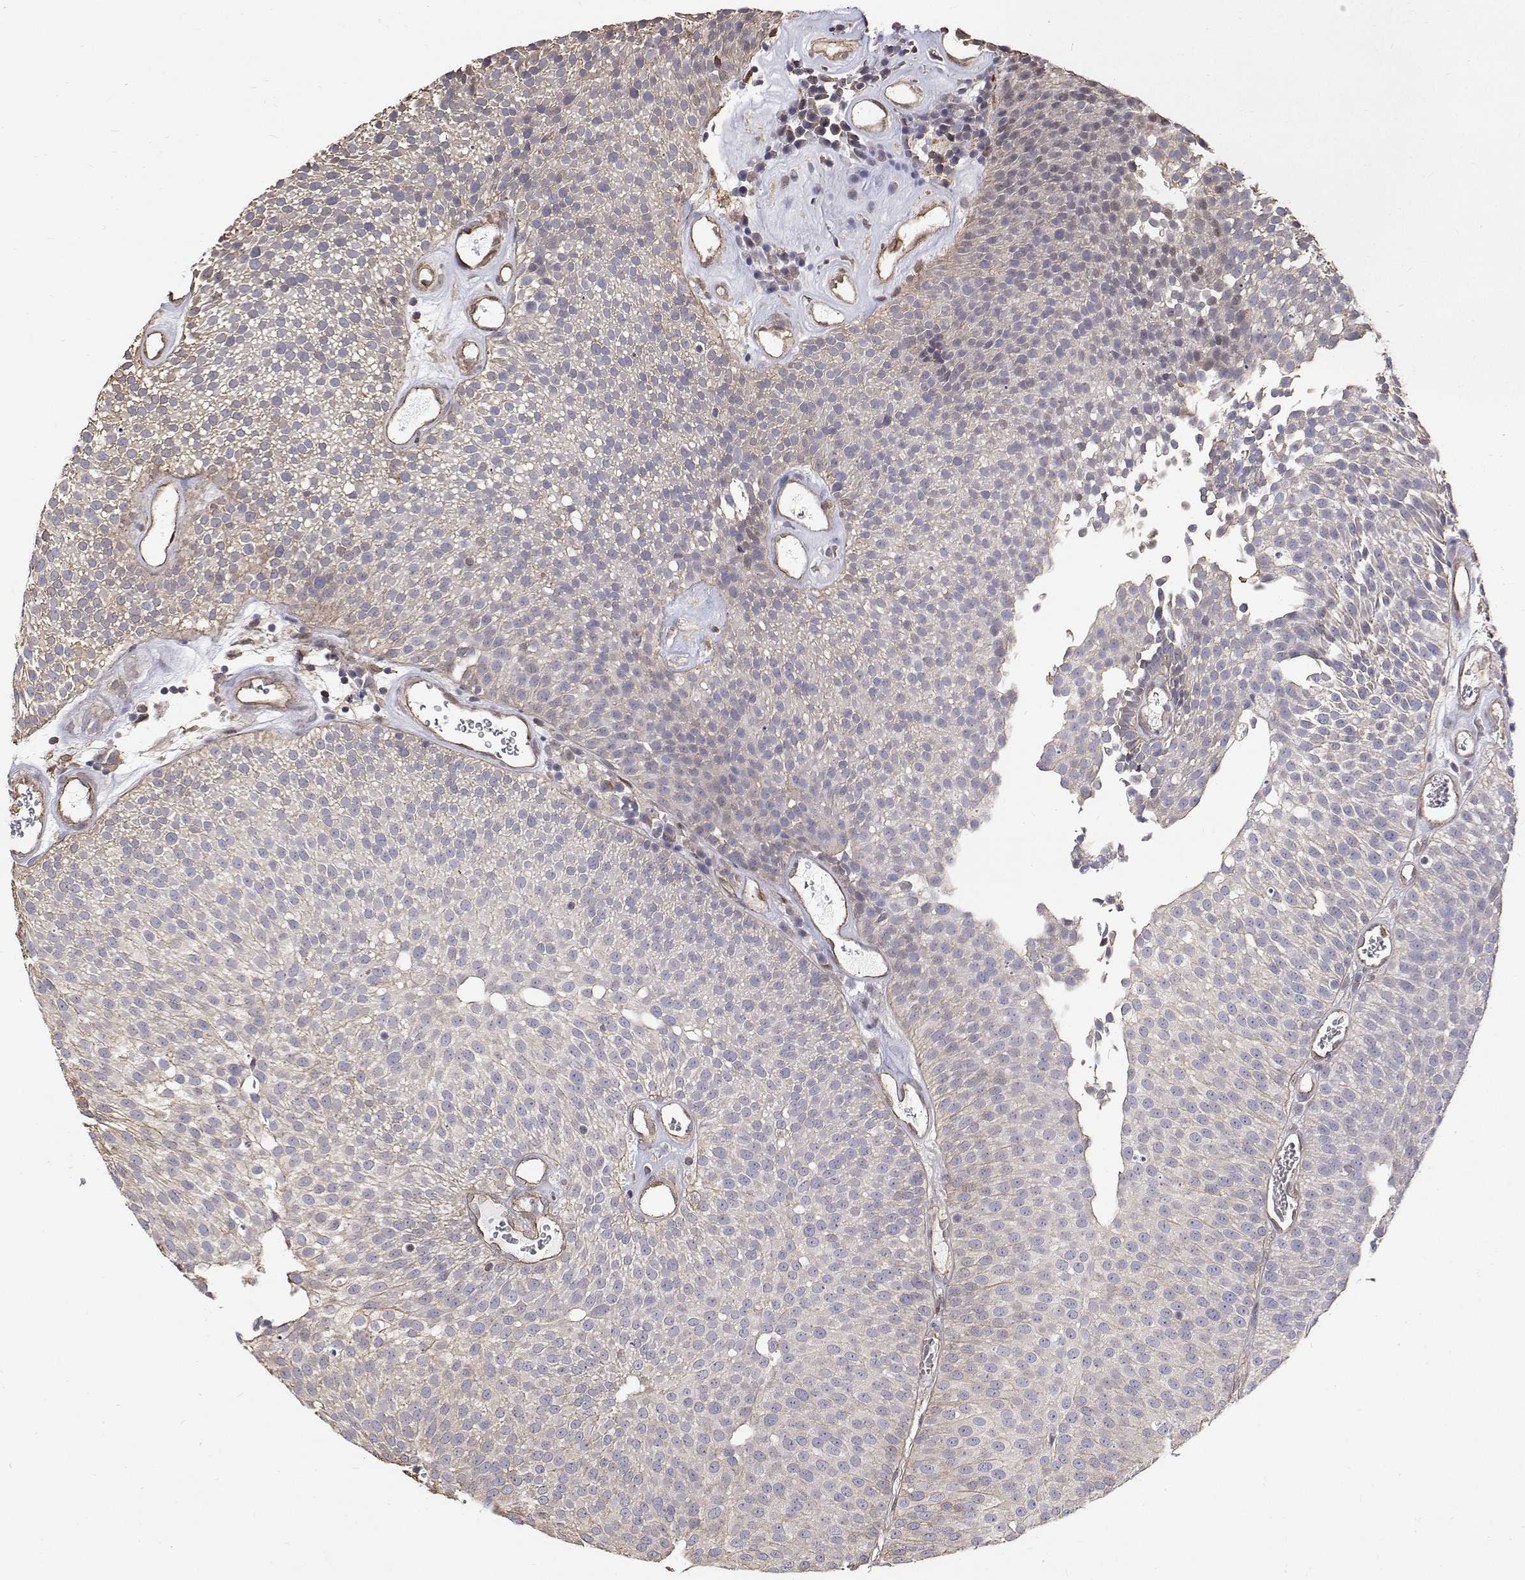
{"staining": {"intensity": "negative", "quantity": "none", "location": "none"}, "tissue": "urothelial cancer", "cell_type": "Tumor cells", "image_type": "cancer", "snomed": [{"axis": "morphology", "description": "Urothelial carcinoma, Low grade"}, {"axis": "topography", "description": "Urinary bladder"}], "caption": "IHC photomicrograph of human urothelial carcinoma (low-grade) stained for a protein (brown), which exhibits no positivity in tumor cells.", "gene": "GSDMA", "patient": {"sex": "female", "age": 79}}